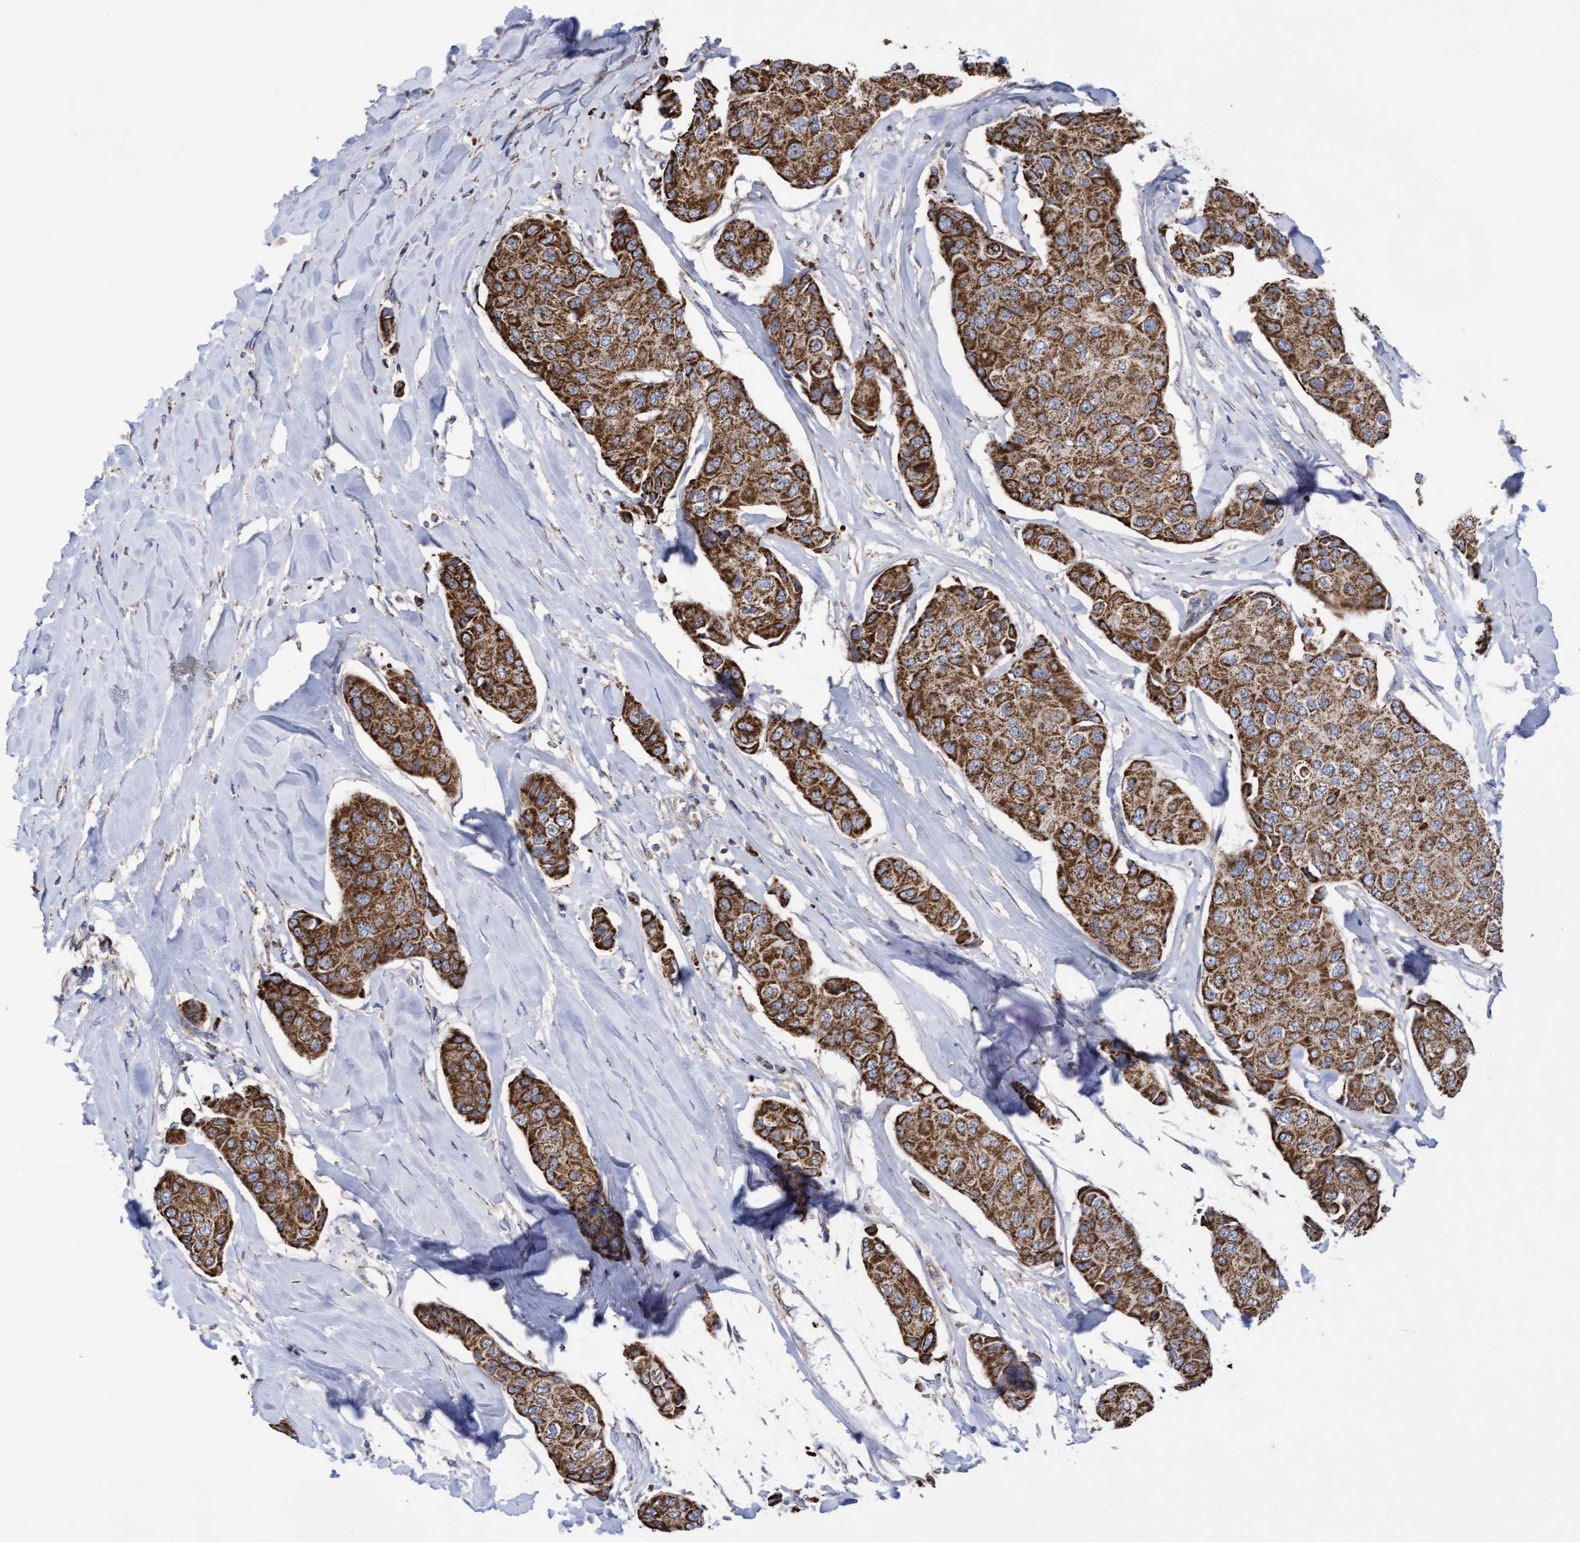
{"staining": {"intensity": "strong", "quantity": ">75%", "location": "cytoplasmic/membranous"}, "tissue": "breast cancer", "cell_type": "Tumor cells", "image_type": "cancer", "snomed": [{"axis": "morphology", "description": "Duct carcinoma"}, {"axis": "topography", "description": "Breast"}], "caption": "Protein analysis of breast cancer (infiltrating ductal carcinoma) tissue exhibits strong cytoplasmic/membranous positivity in approximately >75% of tumor cells.", "gene": "COBL", "patient": {"sex": "female", "age": 80}}